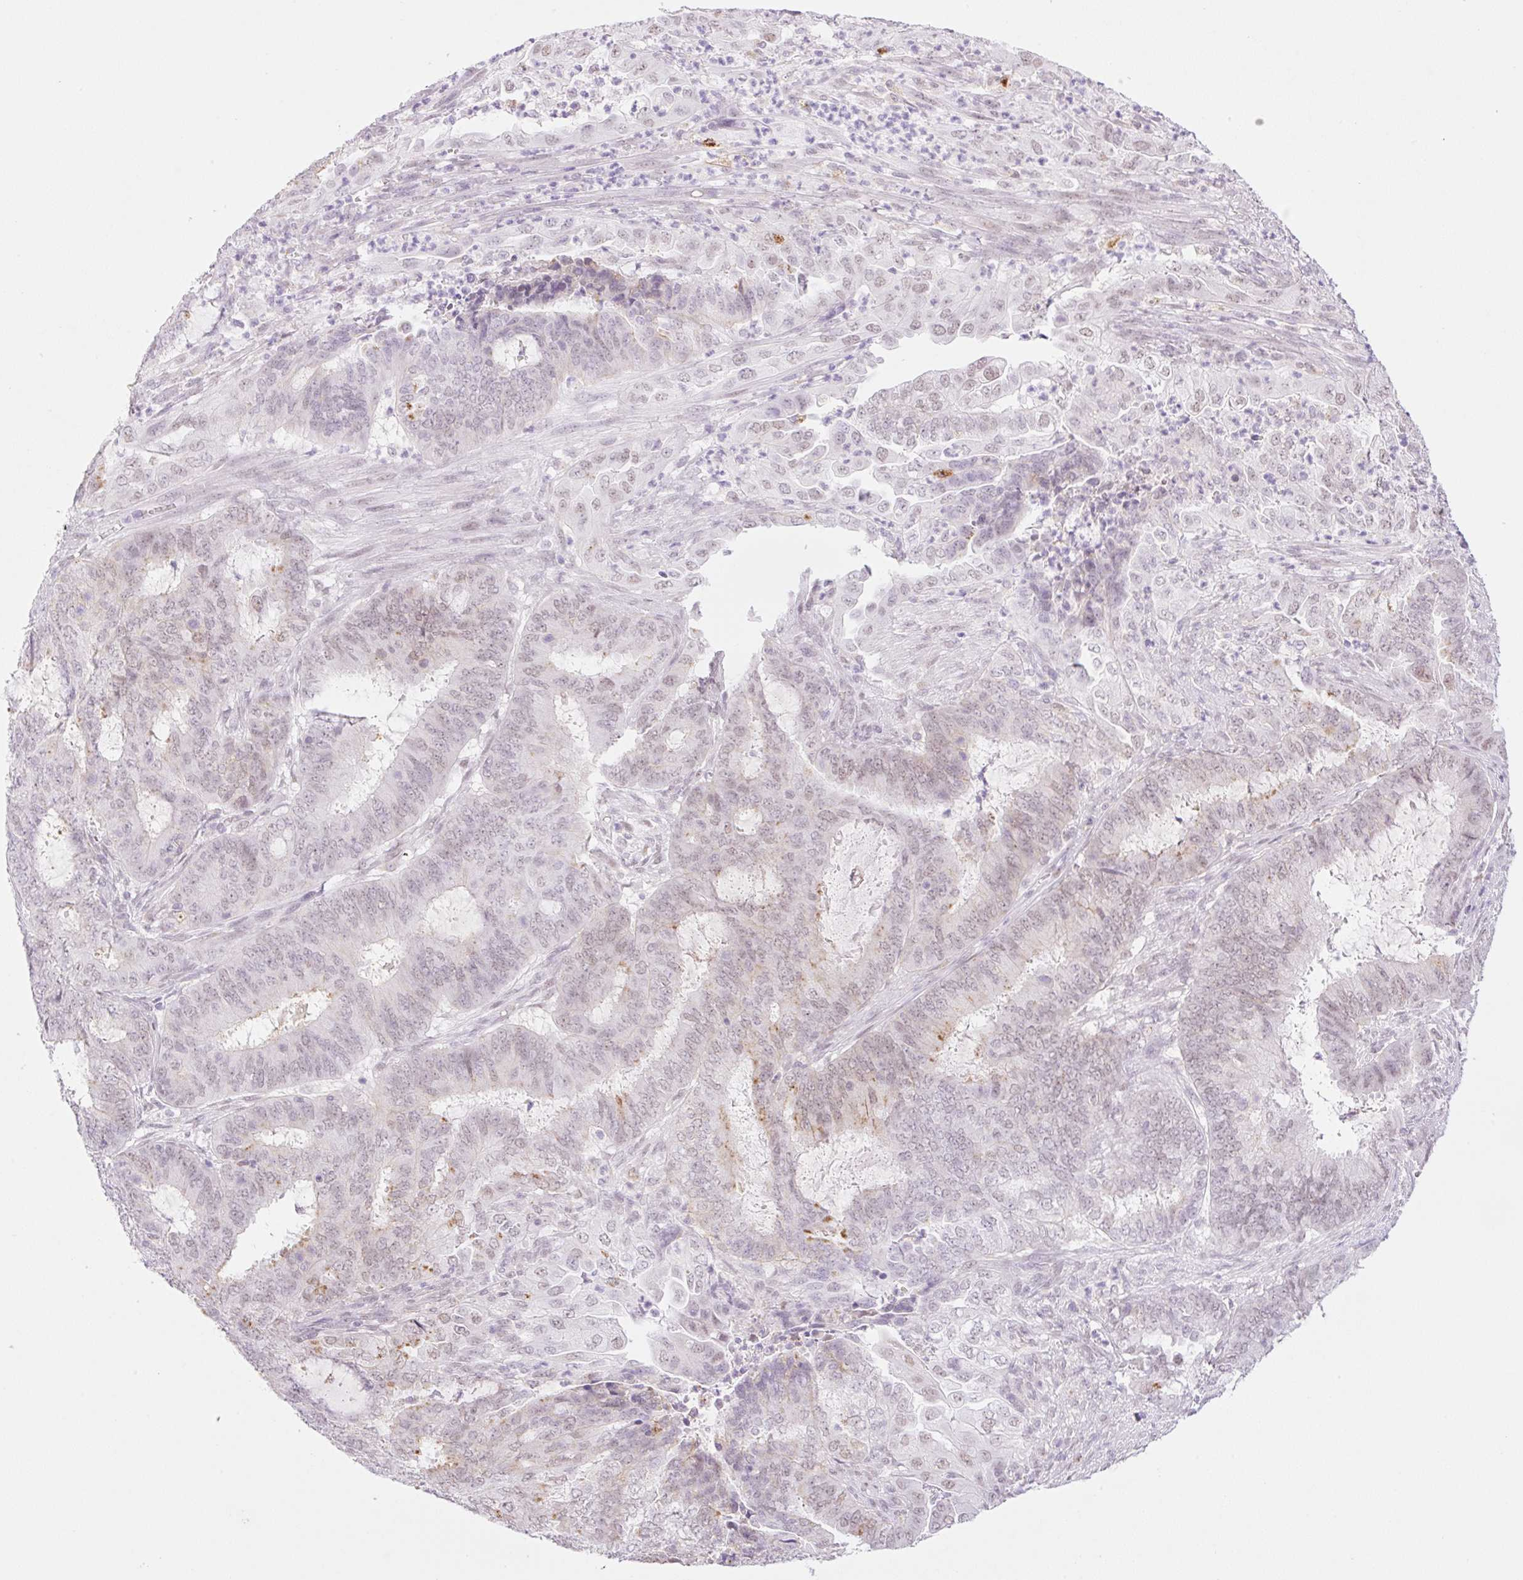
{"staining": {"intensity": "weak", "quantity": "25%-75%", "location": "cytoplasmic/membranous,nuclear"}, "tissue": "endometrial cancer", "cell_type": "Tumor cells", "image_type": "cancer", "snomed": [{"axis": "morphology", "description": "Adenocarcinoma, NOS"}, {"axis": "topography", "description": "Endometrium"}], "caption": "Protein staining displays weak cytoplasmic/membranous and nuclear staining in approximately 25%-75% of tumor cells in endometrial adenocarcinoma. (Stains: DAB in brown, nuclei in blue, Microscopy: brightfield microscopy at high magnification).", "gene": "PALM3", "patient": {"sex": "female", "age": 51}}